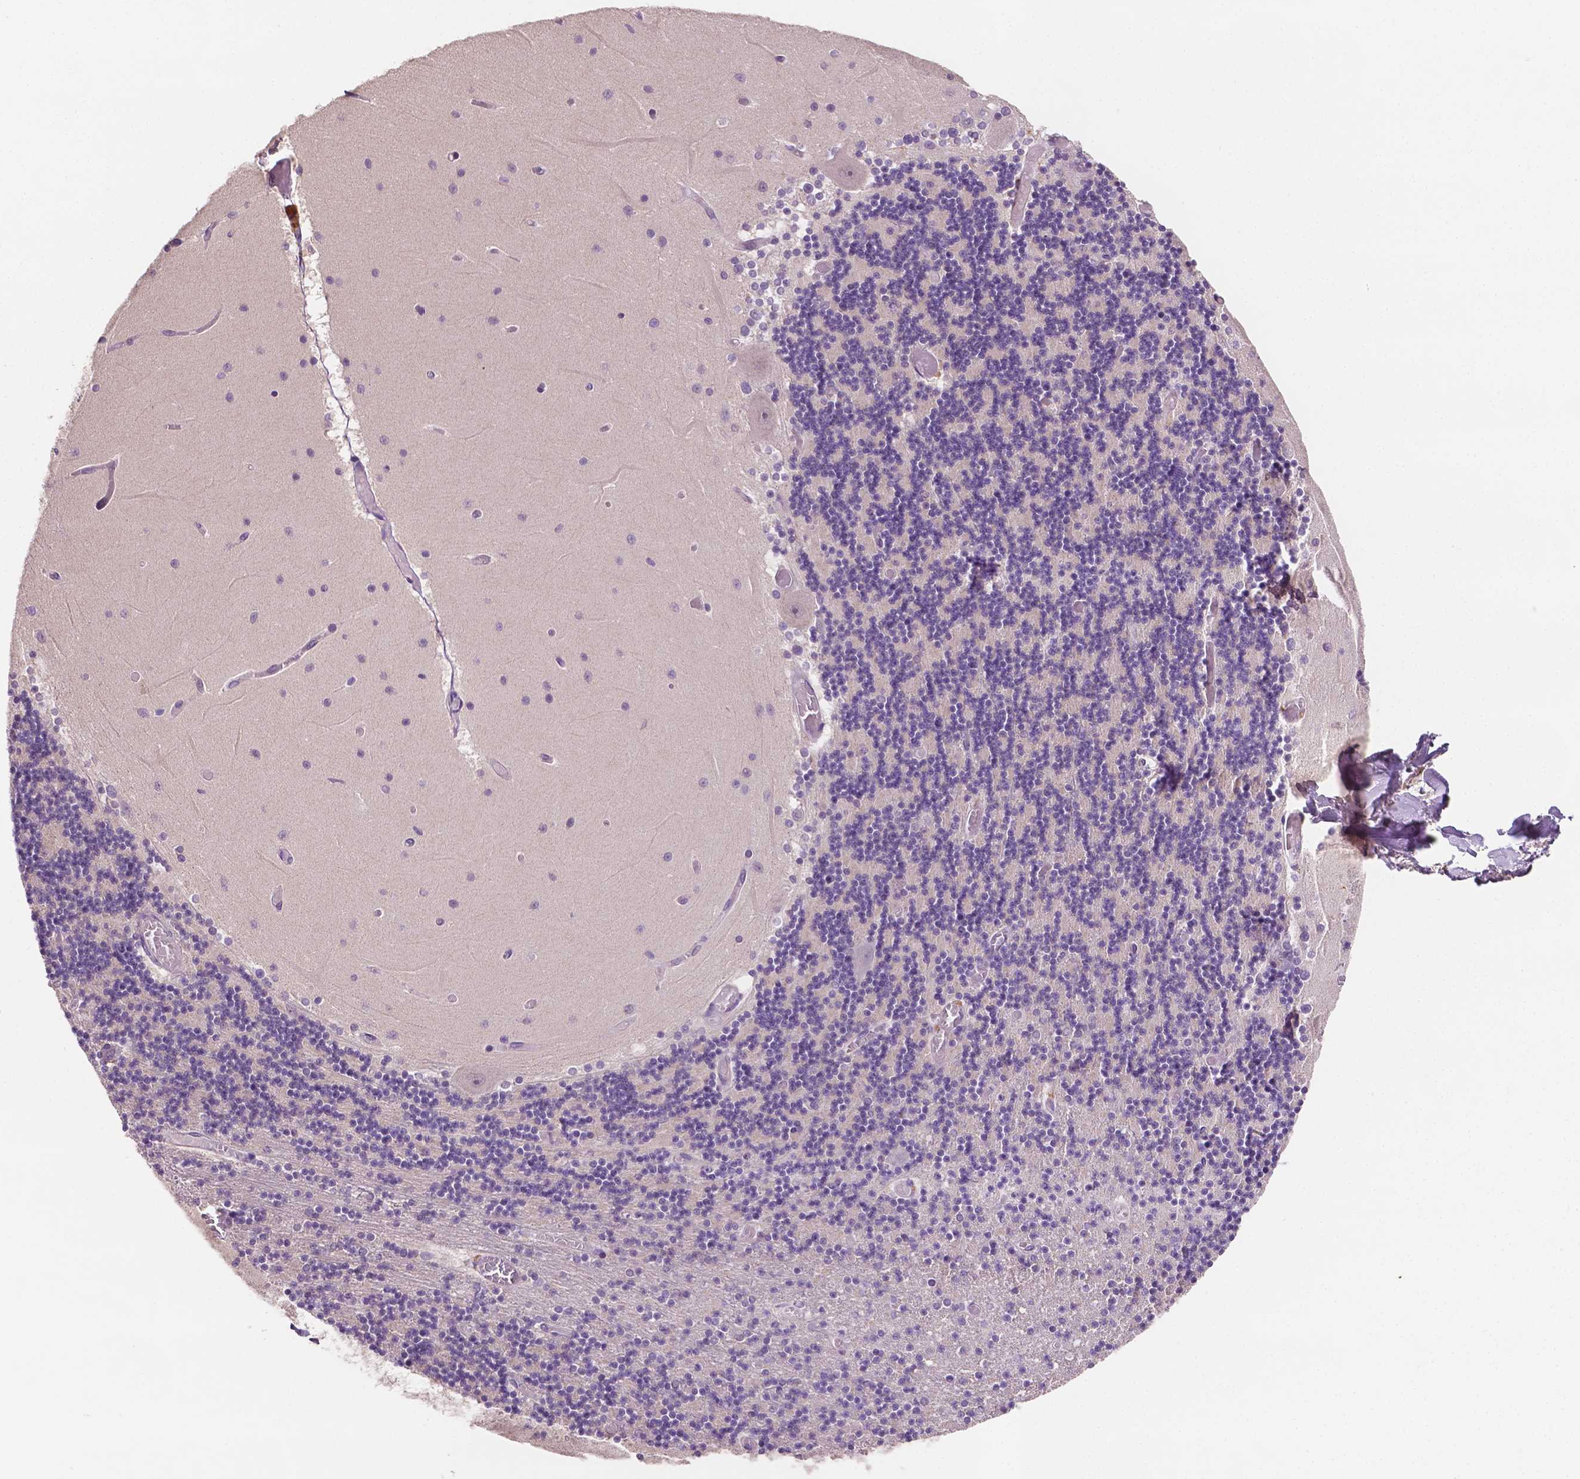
{"staining": {"intensity": "negative", "quantity": "none", "location": "none"}, "tissue": "cerebellum", "cell_type": "Cells in granular layer", "image_type": "normal", "snomed": [{"axis": "morphology", "description": "Normal tissue, NOS"}, {"axis": "topography", "description": "Cerebellum"}], "caption": "Benign cerebellum was stained to show a protein in brown. There is no significant positivity in cells in granular layer. (DAB (3,3'-diaminobenzidine) IHC with hematoxylin counter stain).", "gene": "MROH6", "patient": {"sex": "female", "age": 28}}